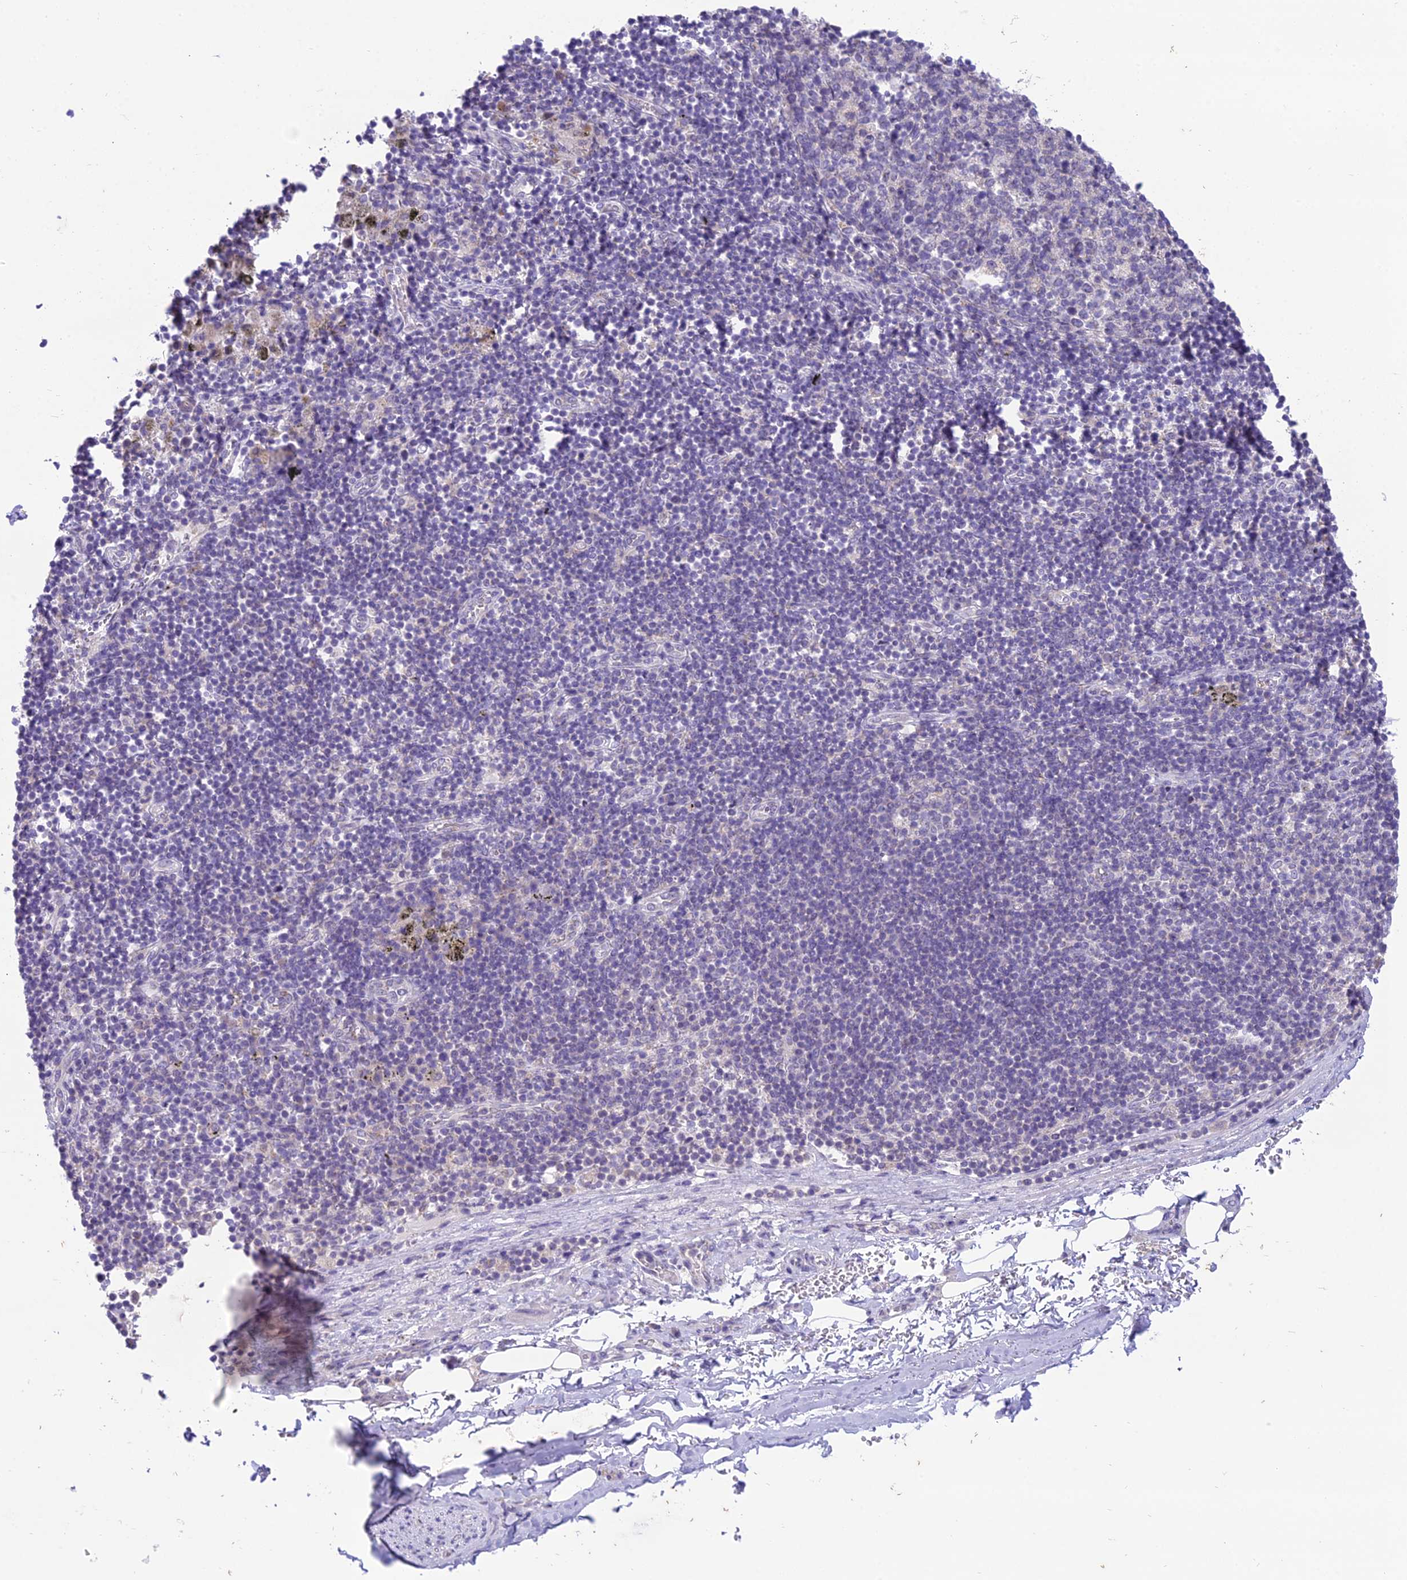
{"staining": {"intensity": "negative", "quantity": "none", "location": "none"}, "tissue": "adipose tissue", "cell_type": "Adipocytes", "image_type": "normal", "snomed": [{"axis": "morphology", "description": "Normal tissue, NOS"}, {"axis": "topography", "description": "Lymph node"}, {"axis": "topography", "description": "Cartilage tissue"}, {"axis": "topography", "description": "Bronchus"}], "caption": "Adipocytes are negative for protein expression in normal human adipose tissue. (Immunohistochemistry (ihc), brightfield microscopy, high magnification).", "gene": "MIIP", "patient": {"sex": "male", "age": 63}}